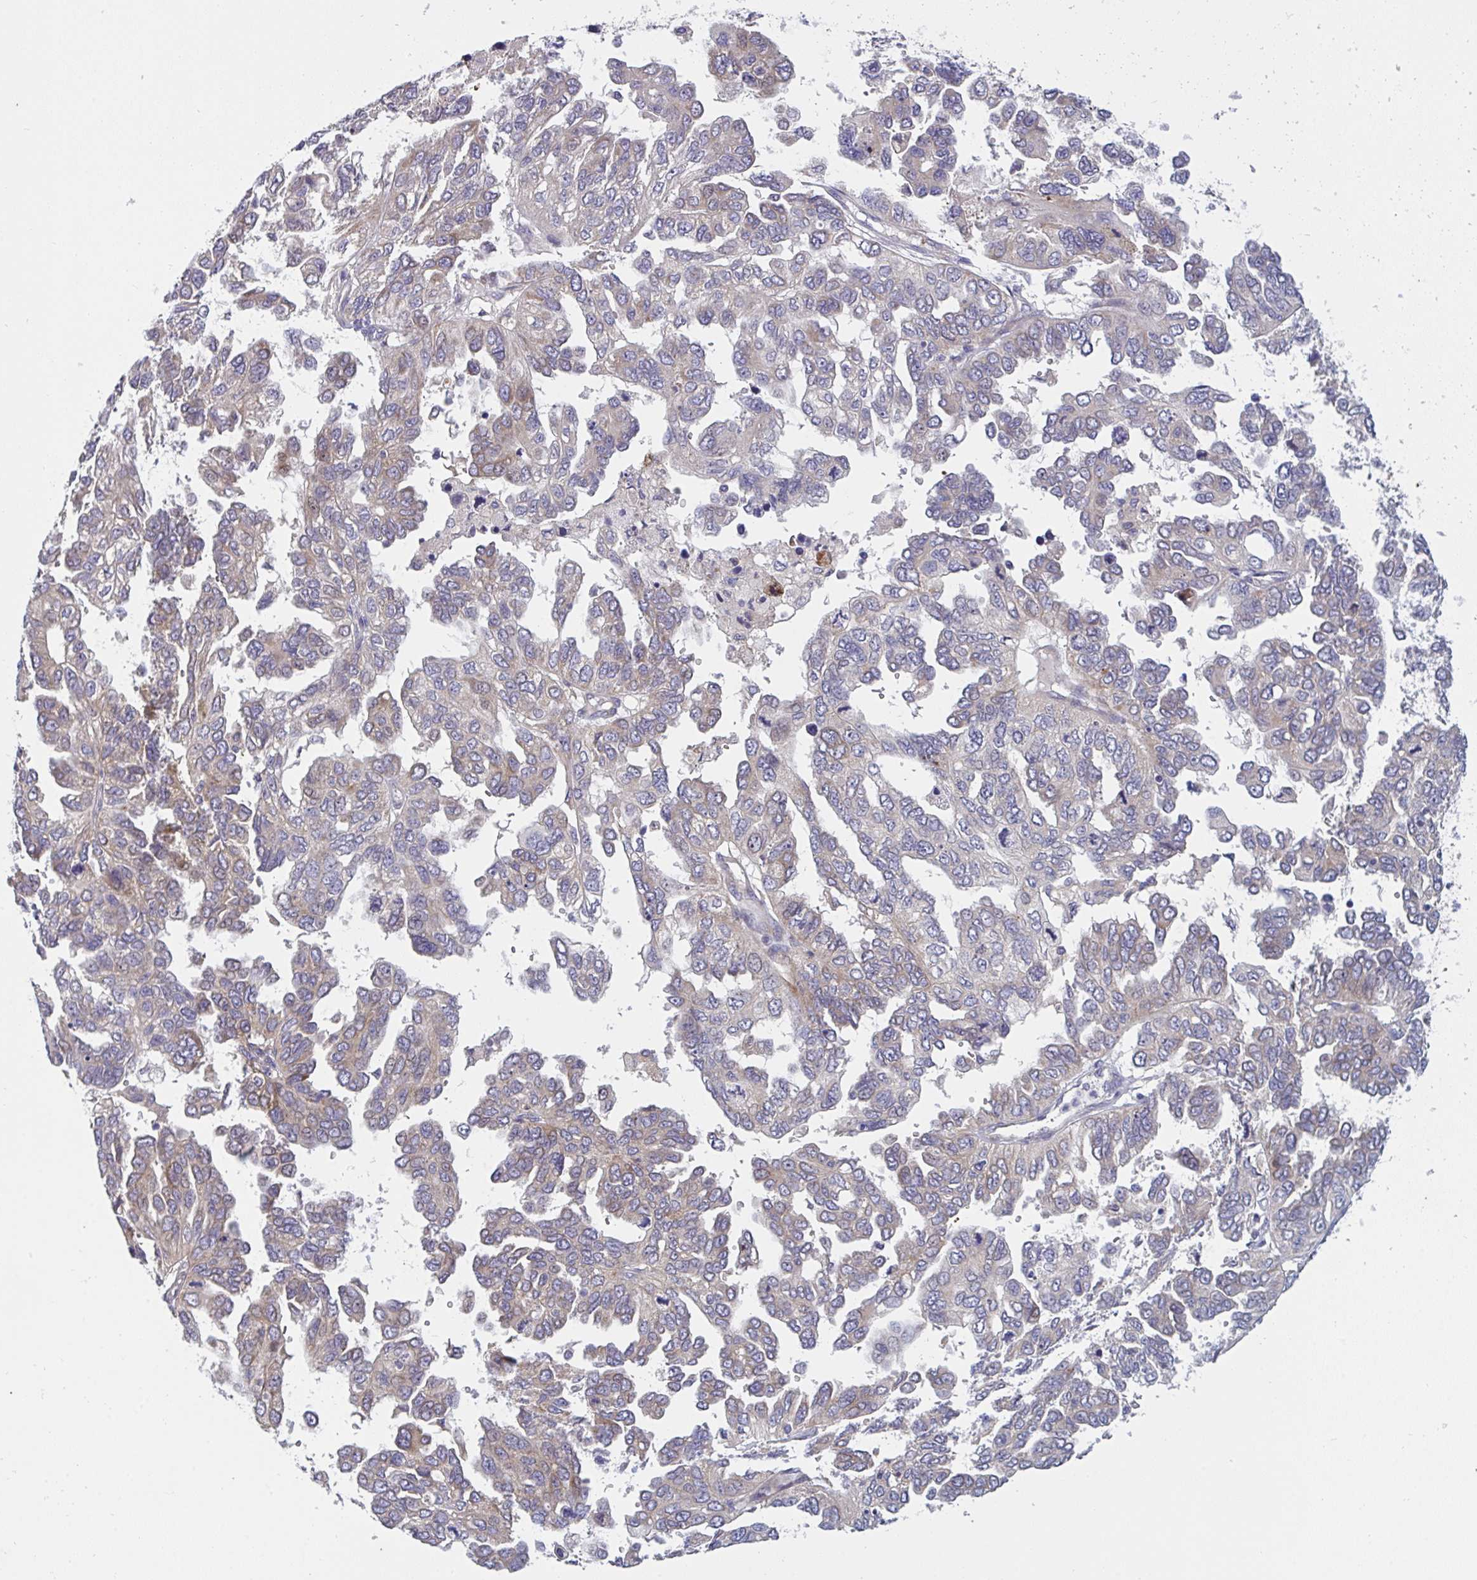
{"staining": {"intensity": "weak", "quantity": "<25%", "location": "cytoplasmic/membranous"}, "tissue": "ovarian cancer", "cell_type": "Tumor cells", "image_type": "cancer", "snomed": [{"axis": "morphology", "description": "Cystadenocarcinoma, serous, NOS"}, {"axis": "topography", "description": "Ovary"}], "caption": "Tumor cells are negative for brown protein staining in ovarian serous cystadenocarcinoma.", "gene": "MRPS2", "patient": {"sex": "female", "age": 53}}